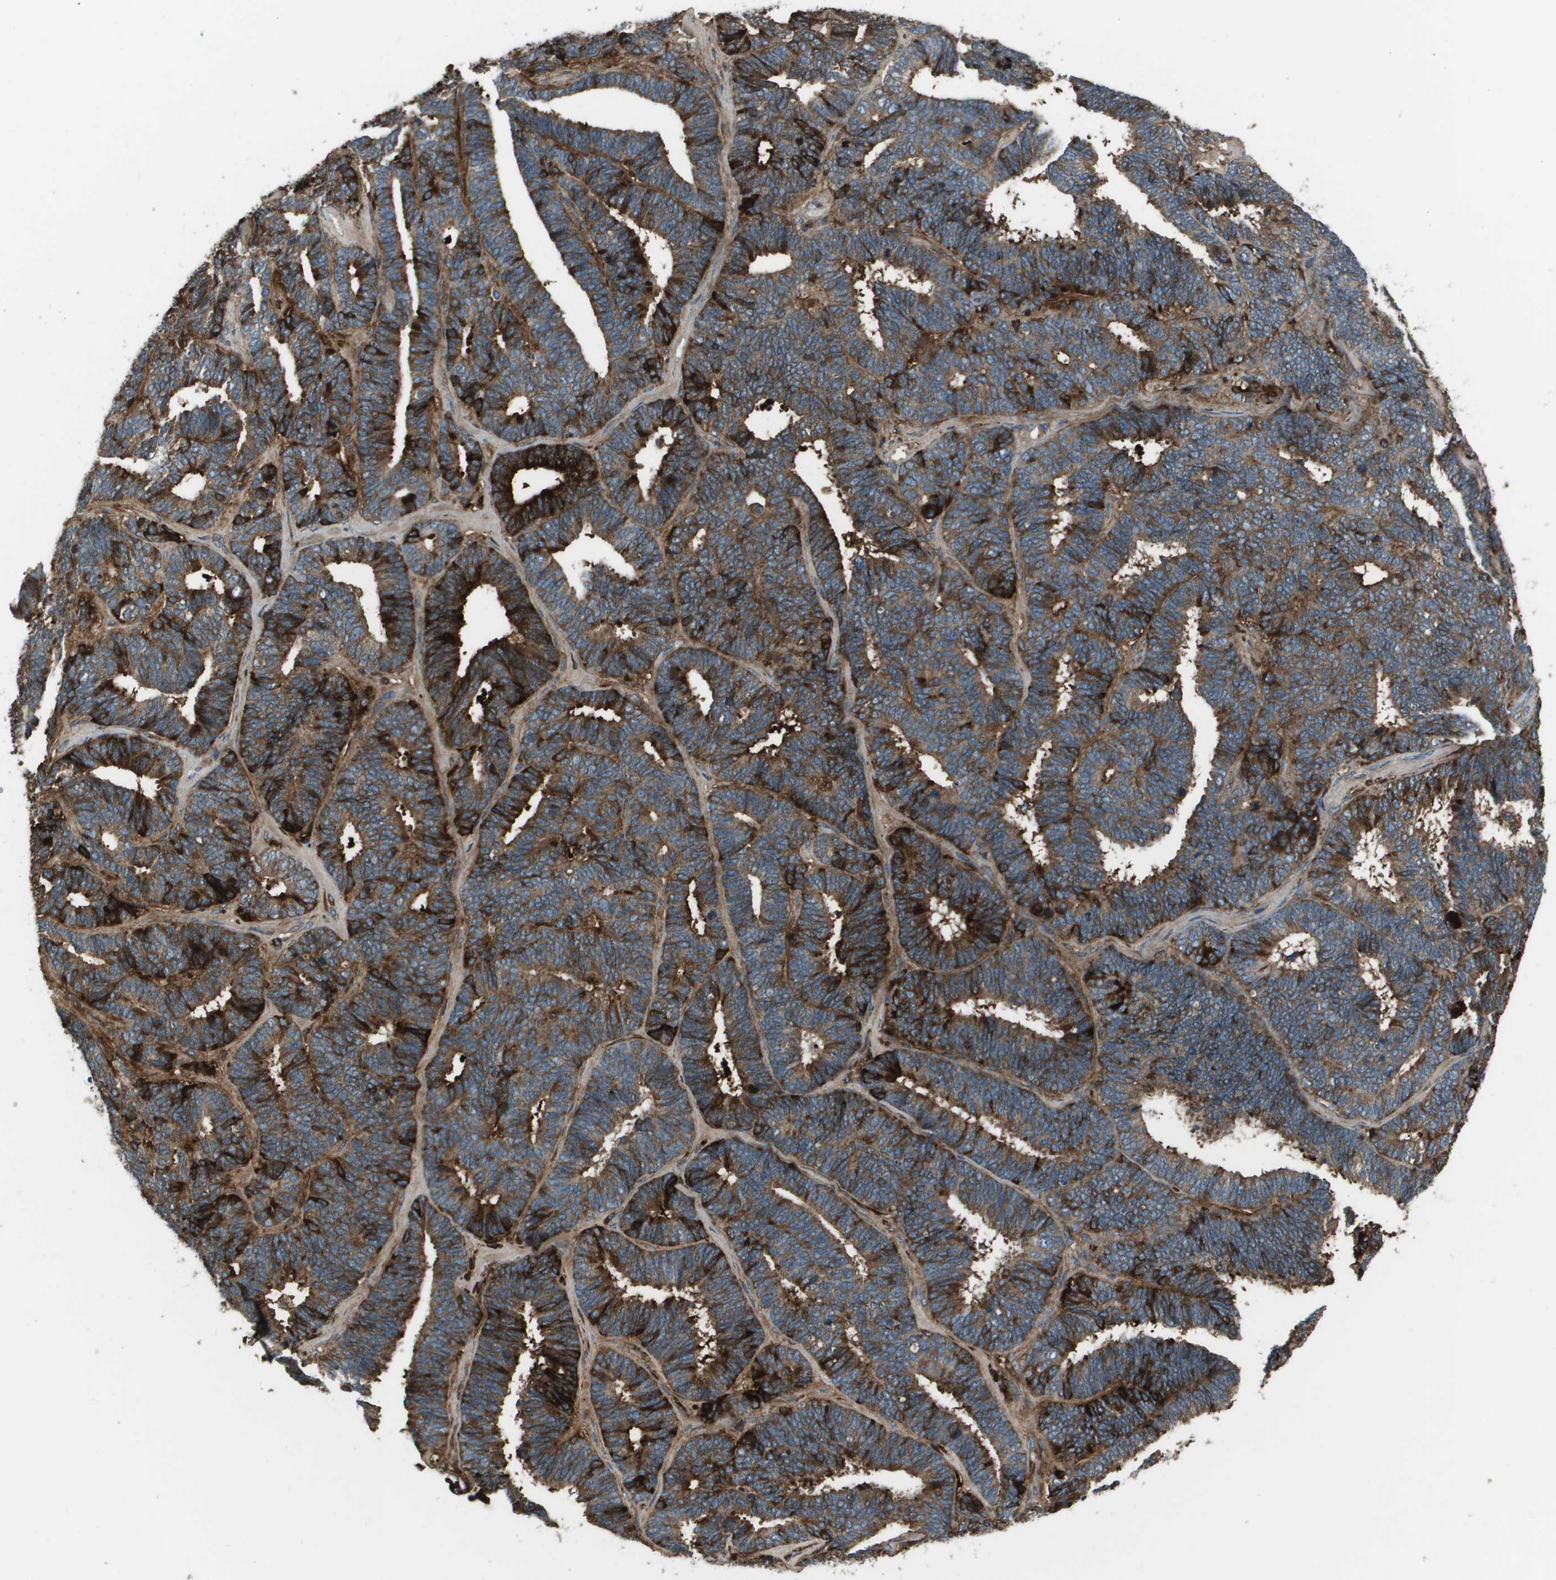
{"staining": {"intensity": "strong", "quantity": ">75%", "location": "cytoplasmic/membranous"}, "tissue": "endometrial cancer", "cell_type": "Tumor cells", "image_type": "cancer", "snomed": [{"axis": "morphology", "description": "Adenocarcinoma, NOS"}, {"axis": "topography", "description": "Endometrium"}], "caption": "The image demonstrates immunohistochemical staining of endometrial cancer (adenocarcinoma). There is strong cytoplasmic/membranous expression is identified in approximately >75% of tumor cells. (DAB (3,3'-diaminobenzidine) = brown stain, brightfield microscopy at high magnification).", "gene": "PCOLCE", "patient": {"sex": "female", "age": 70}}